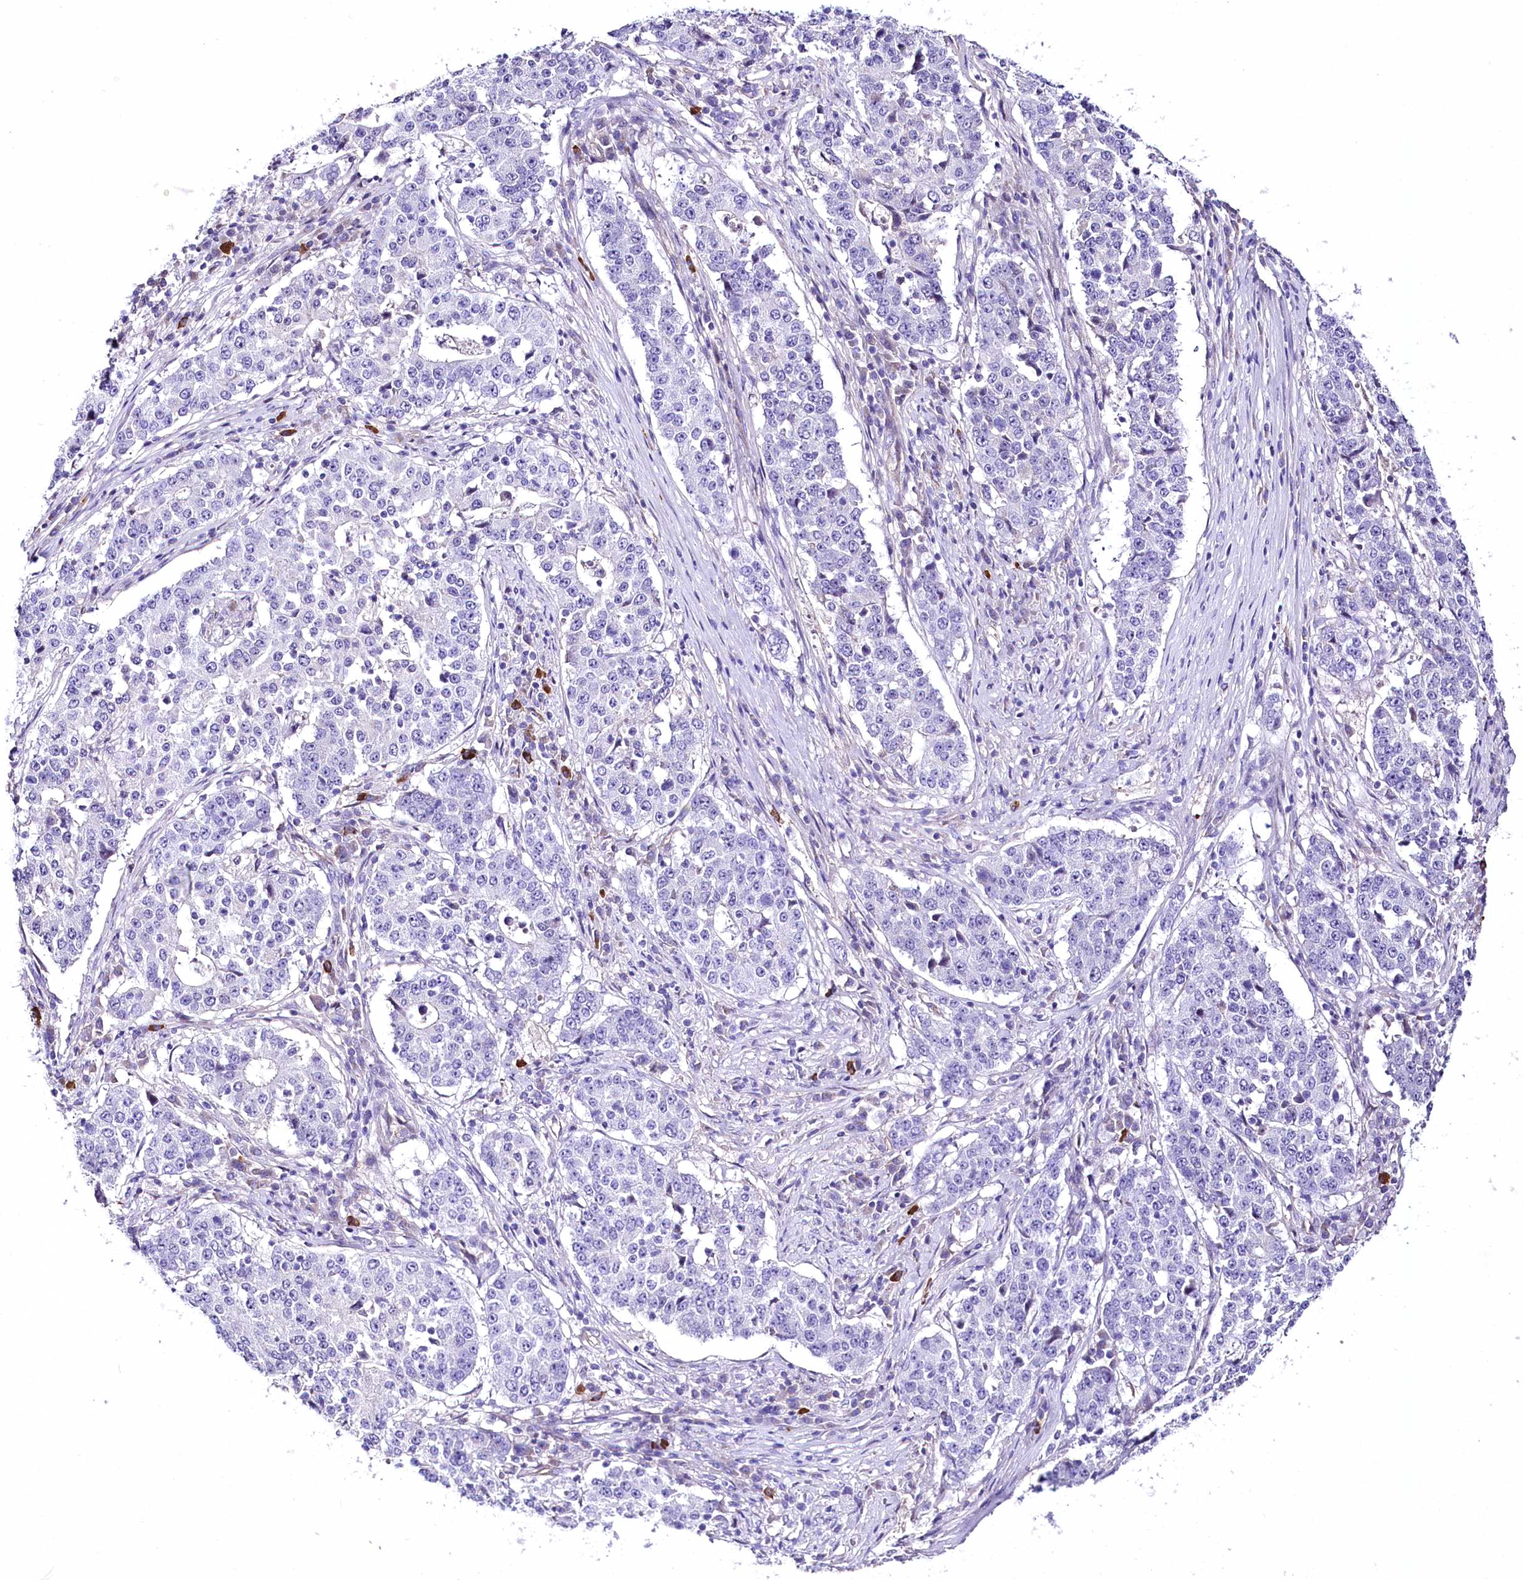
{"staining": {"intensity": "negative", "quantity": "none", "location": "none"}, "tissue": "stomach cancer", "cell_type": "Tumor cells", "image_type": "cancer", "snomed": [{"axis": "morphology", "description": "Adenocarcinoma, NOS"}, {"axis": "topography", "description": "Stomach"}], "caption": "Adenocarcinoma (stomach) stained for a protein using immunohistochemistry (IHC) shows no staining tumor cells.", "gene": "CEP164", "patient": {"sex": "male", "age": 59}}